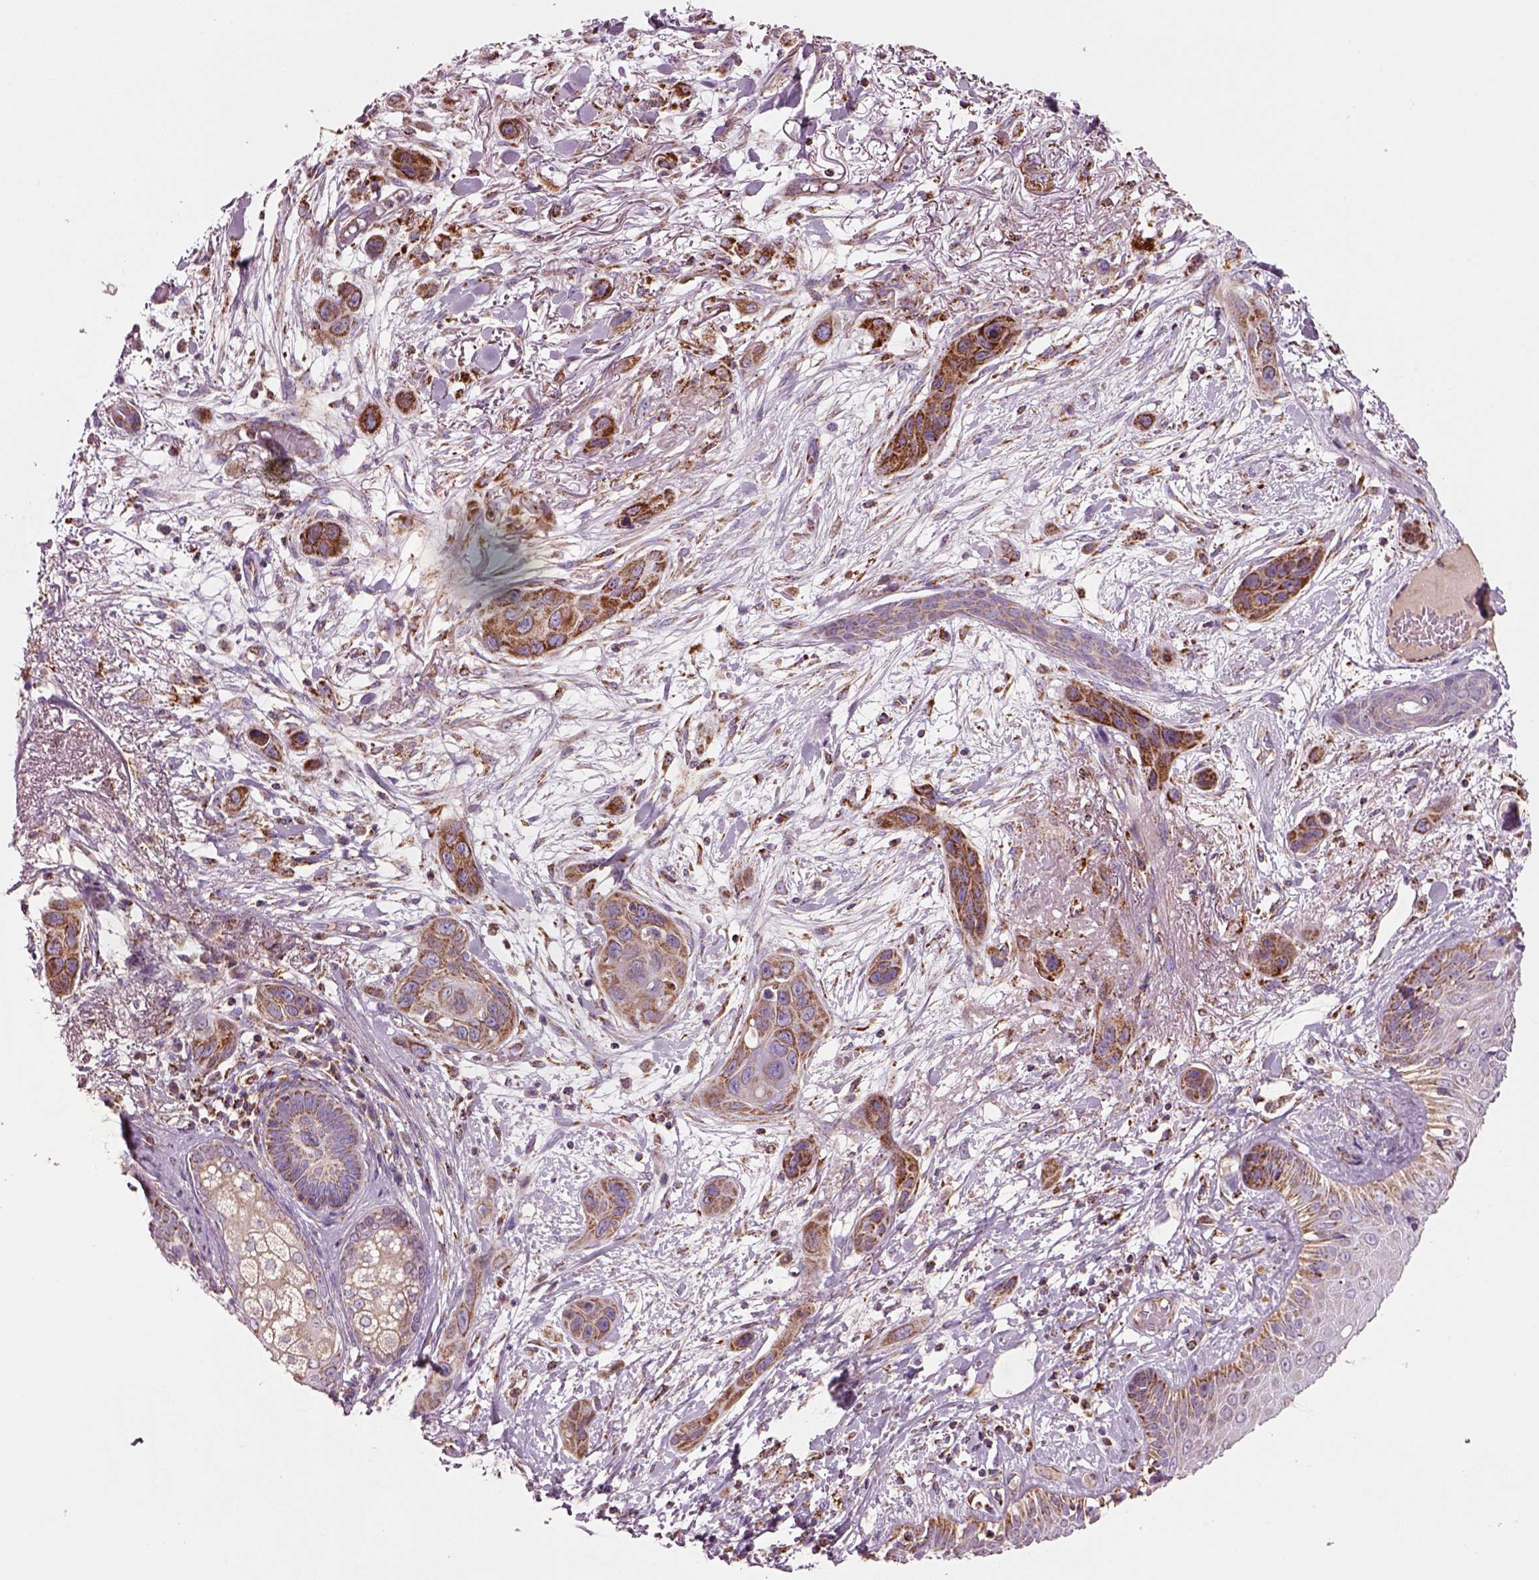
{"staining": {"intensity": "strong", "quantity": ">75%", "location": "cytoplasmic/membranous"}, "tissue": "skin cancer", "cell_type": "Tumor cells", "image_type": "cancer", "snomed": [{"axis": "morphology", "description": "Squamous cell carcinoma, NOS"}, {"axis": "topography", "description": "Skin"}], "caption": "Immunohistochemical staining of squamous cell carcinoma (skin) demonstrates high levels of strong cytoplasmic/membranous protein staining in approximately >75% of tumor cells.", "gene": "SLC25A24", "patient": {"sex": "male", "age": 79}}